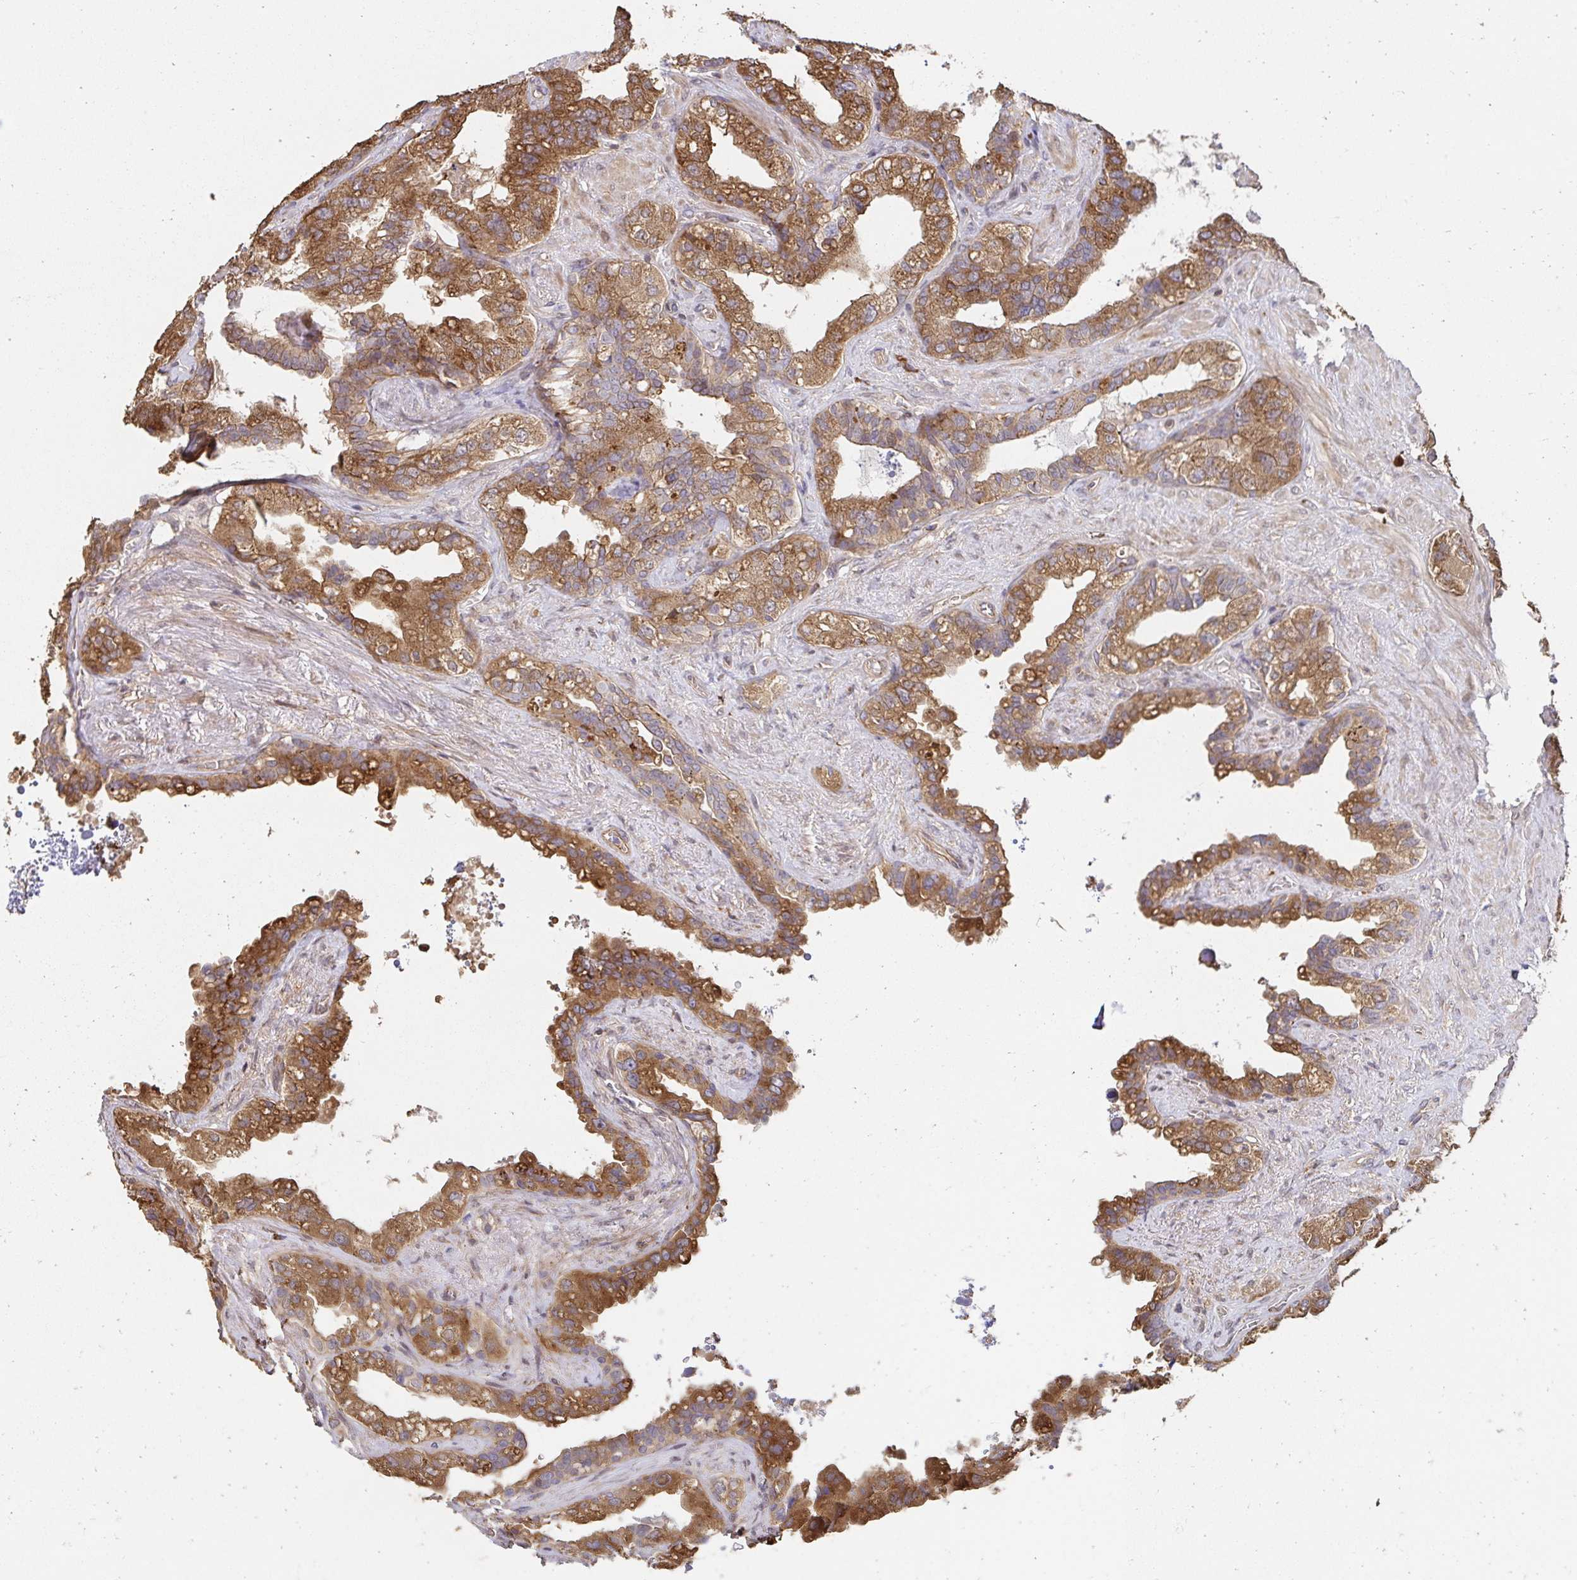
{"staining": {"intensity": "moderate", "quantity": ">75%", "location": "cytoplasmic/membranous"}, "tissue": "seminal vesicle", "cell_type": "Glandular cells", "image_type": "normal", "snomed": [{"axis": "morphology", "description": "Normal tissue, NOS"}, {"axis": "topography", "description": "Seminal veicle"}, {"axis": "topography", "description": "Peripheral nerve tissue"}], "caption": "Immunohistochemistry (IHC) (DAB (3,3'-diaminobenzidine)) staining of benign seminal vesicle shows moderate cytoplasmic/membranous protein expression in approximately >75% of glandular cells.", "gene": "APBB1", "patient": {"sex": "male", "age": 76}}